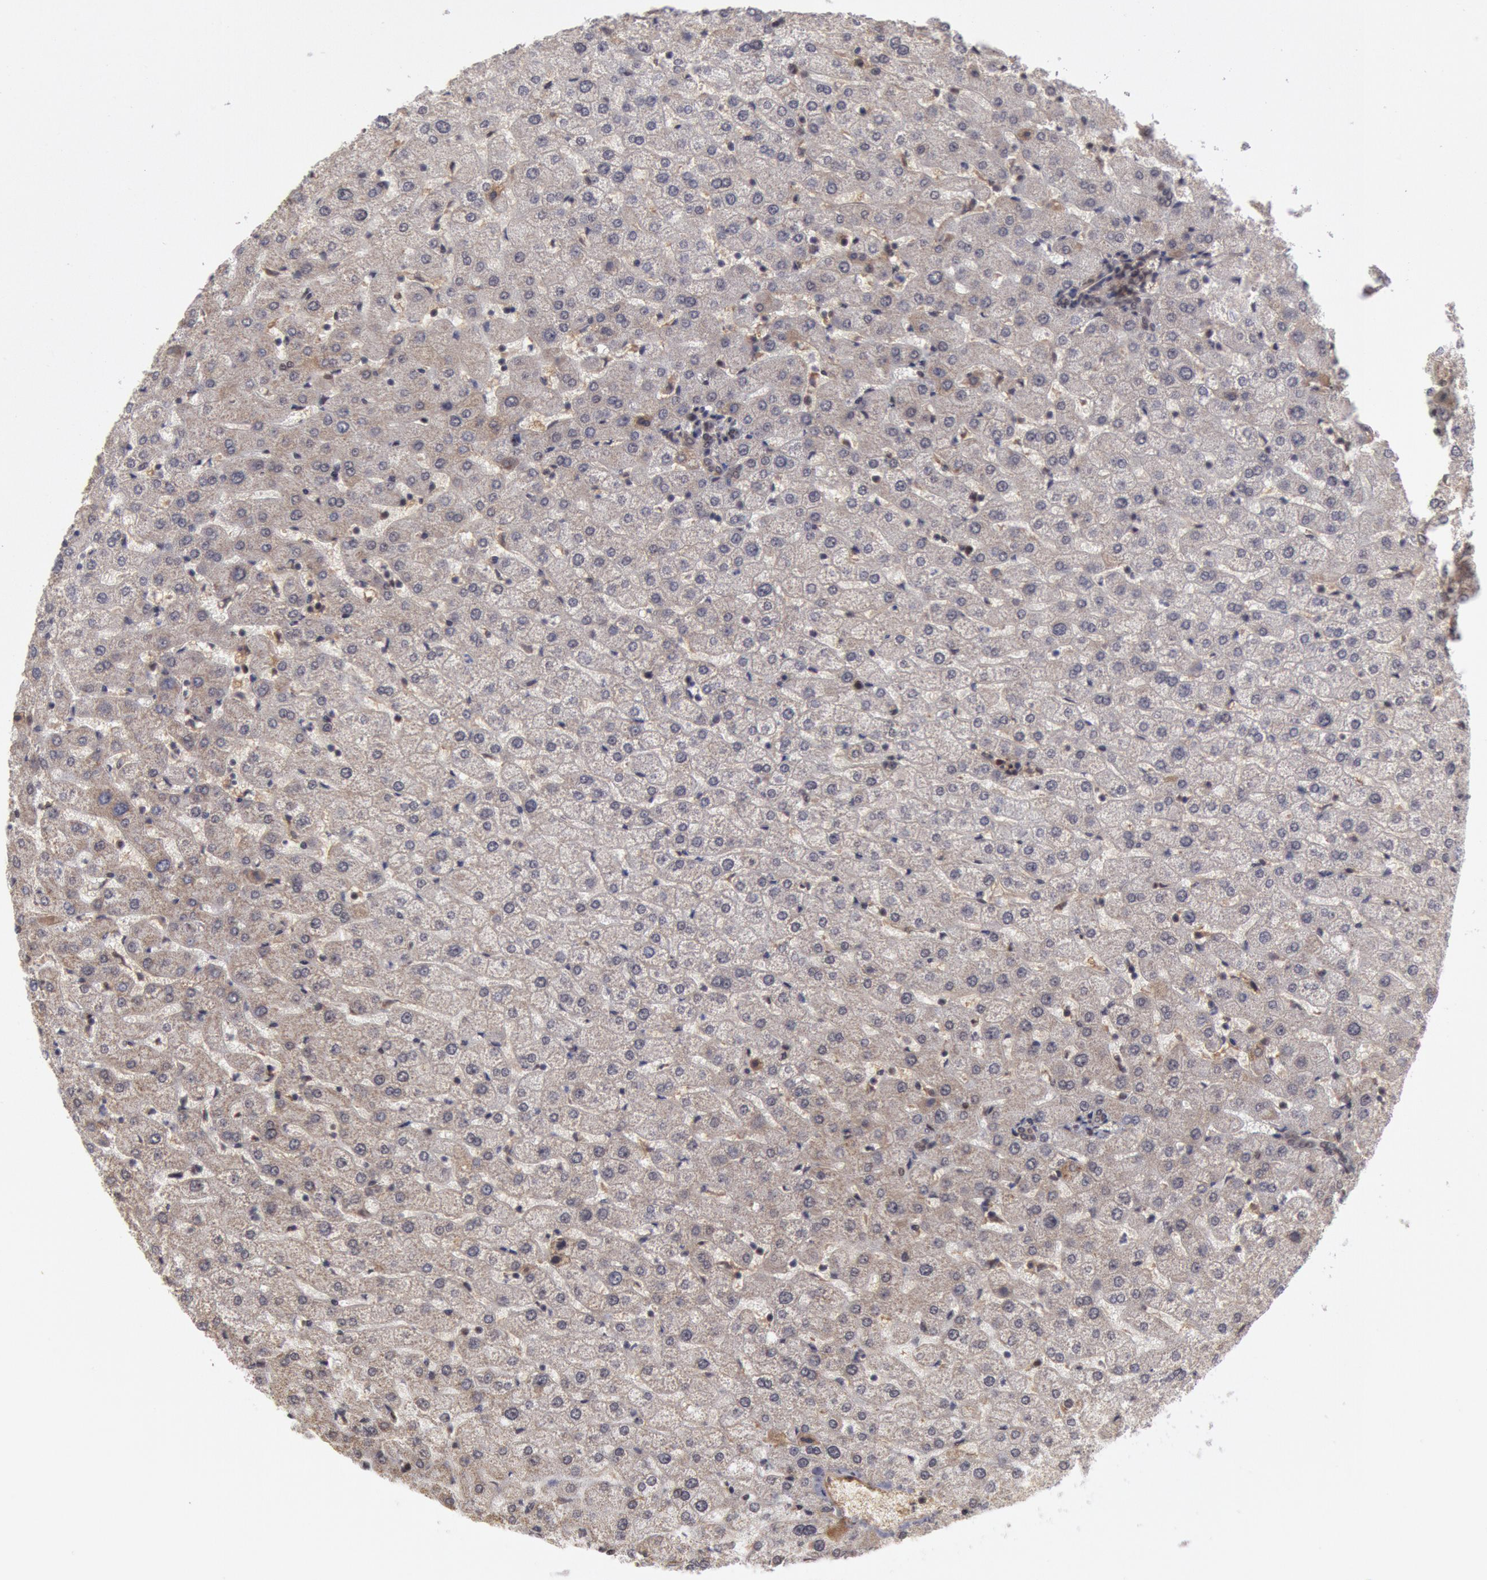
{"staining": {"intensity": "negative", "quantity": "none", "location": "none"}, "tissue": "liver", "cell_type": "Cholangiocytes", "image_type": "normal", "snomed": [{"axis": "morphology", "description": "Normal tissue, NOS"}, {"axis": "morphology", "description": "Fibrosis, NOS"}, {"axis": "topography", "description": "Liver"}], "caption": "This is an immunohistochemistry (IHC) histopathology image of benign human liver. There is no staining in cholangiocytes.", "gene": "PPP4R3B", "patient": {"sex": "female", "age": 29}}